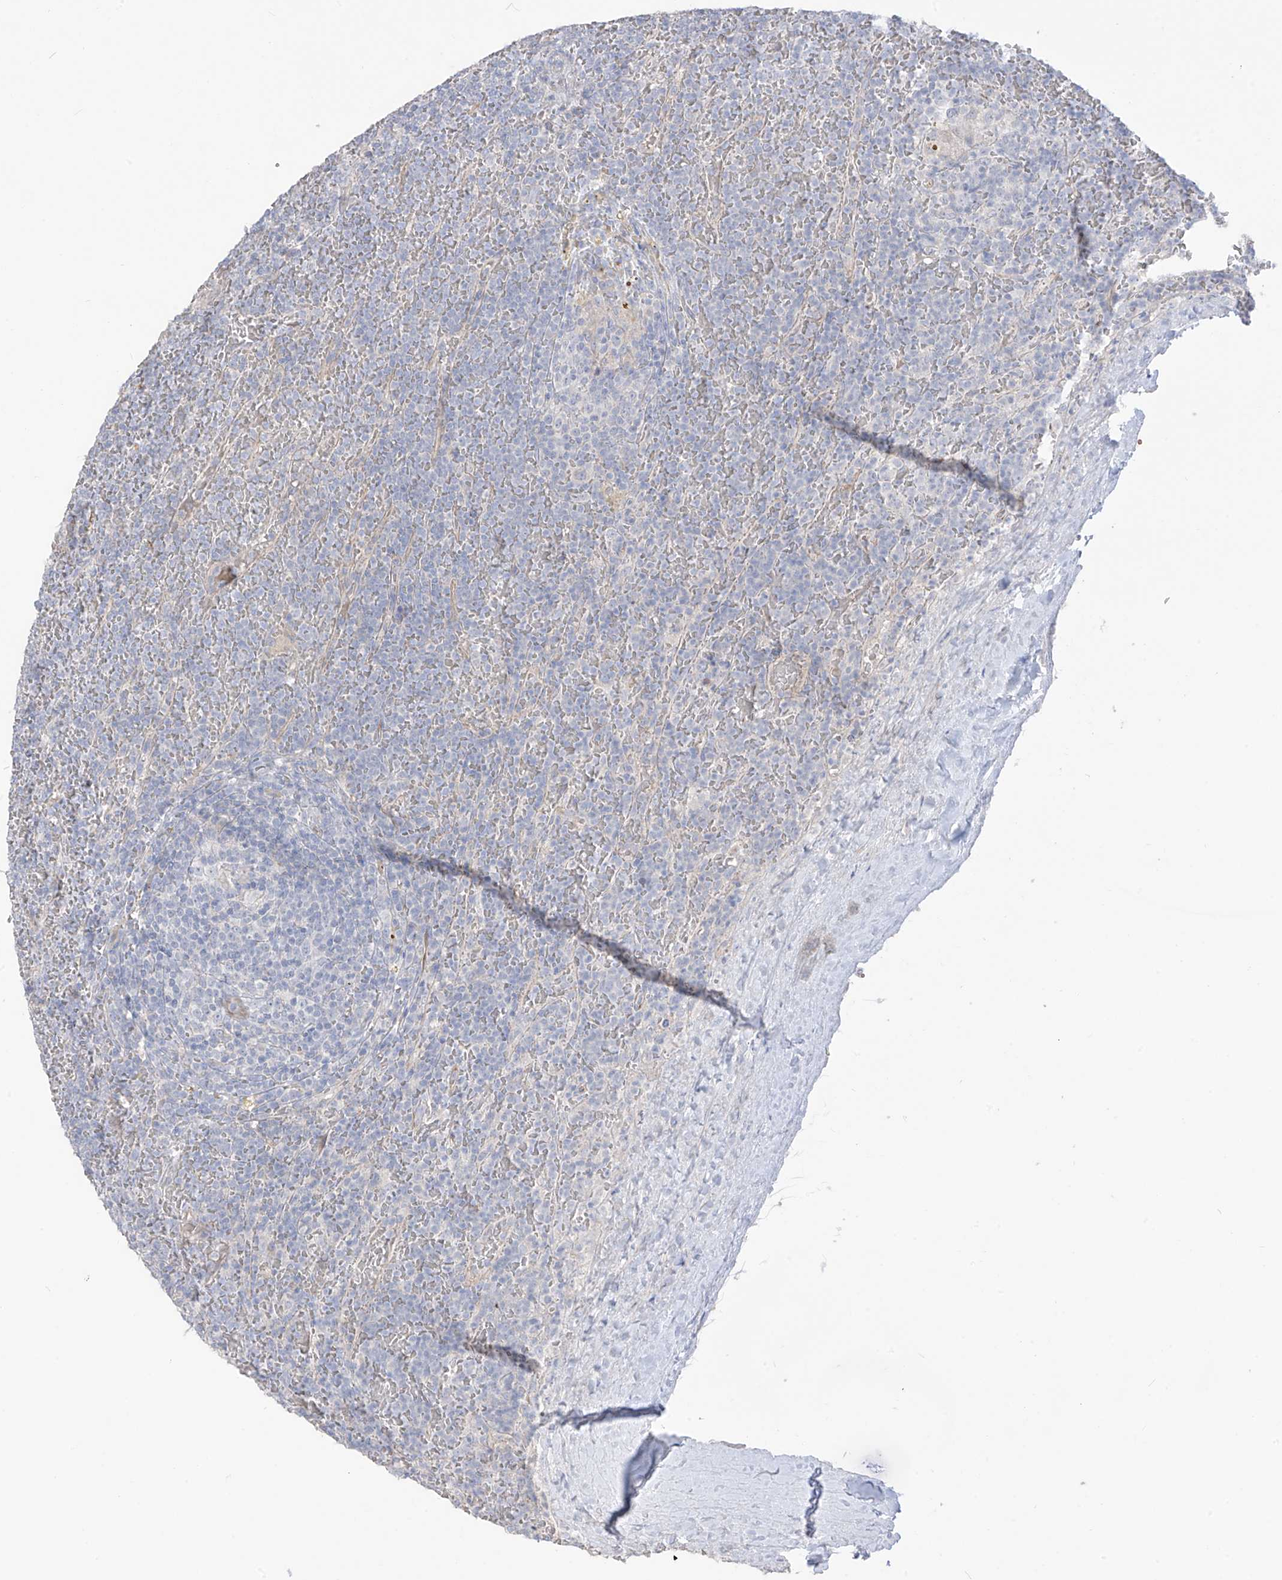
{"staining": {"intensity": "negative", "quantity": "none", "location": "none"}, "tissue": "lymphoma", "cell_type": "Tumor cells", "image_type": "cancer", "snomed": [{"axis": "morphology", "description": "Malignant lymphoma, non-Hodgkin's type, Low grade"}, {"axis": "topography", "description": "Spleen"}], "caption": "DAB immunohistochemical staining of lymphoma exhibits no significant staining in tumor cells. (DAB immunohistochemistry (IHC) with hematoxylin counter stain).", "gene": "ASPRV1", "patient": {"sex": "female", "age": 19}}